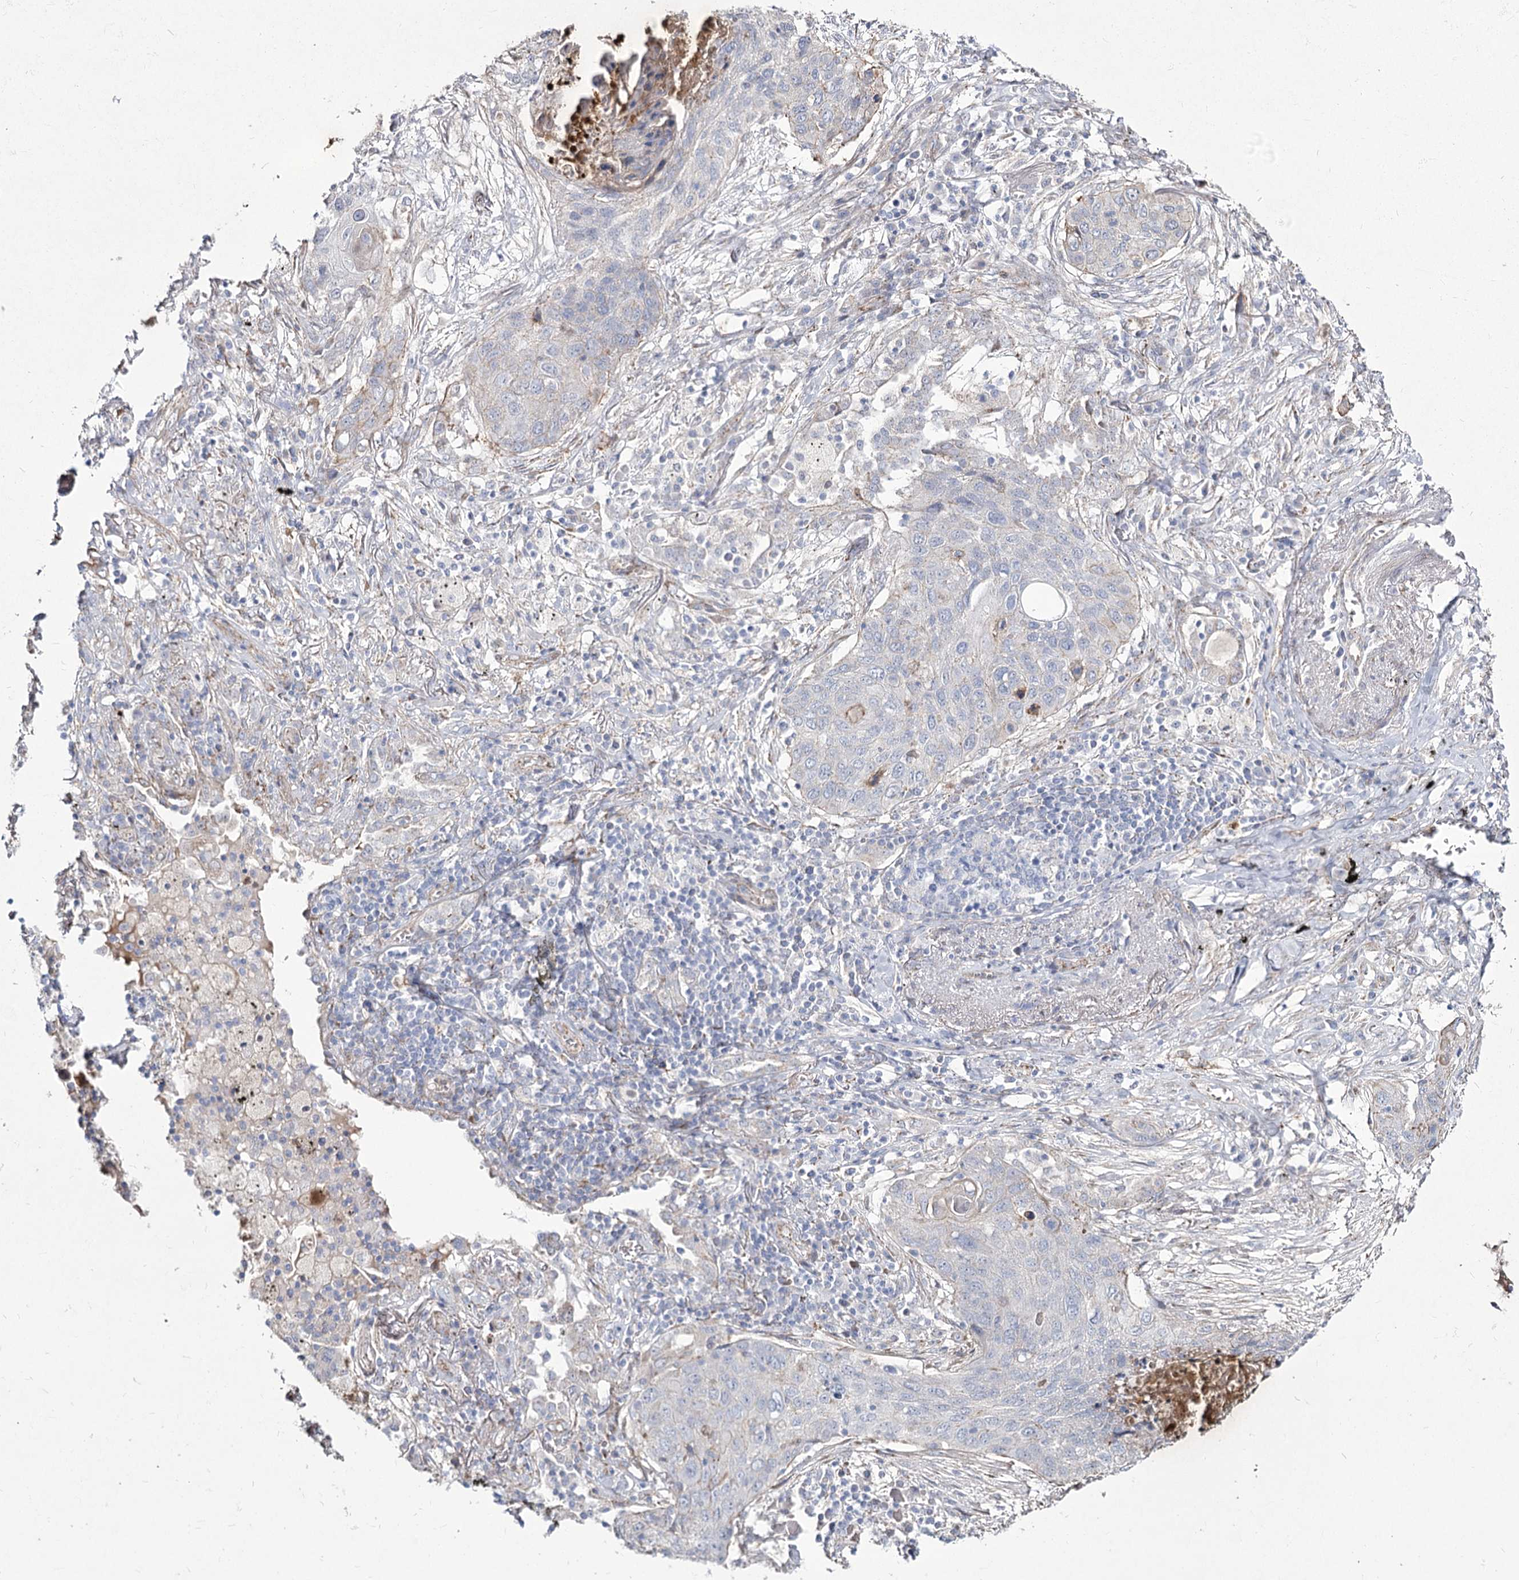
{"staining": {"intensity": "negative", "quantity": "none", "location": "none"}, "tissue": "lung cancer", "cell_type": "Tumor cells", "image_type": "cancer", "snomed": [{"axis": "morphology", "description": "Squamous cell carcinoma, NOS"}, {"axis": "topography", "description": "Lung"}], "caption": "High magnification brightfield microscopy of lung cancer (squamous cell carcinoma) stained with DAB (brown) and counterstained with hematoxylin (blue): tumor cells show no significant staining.", "gene": "ME3", "patient": {"sex": "female", "age": 63}}